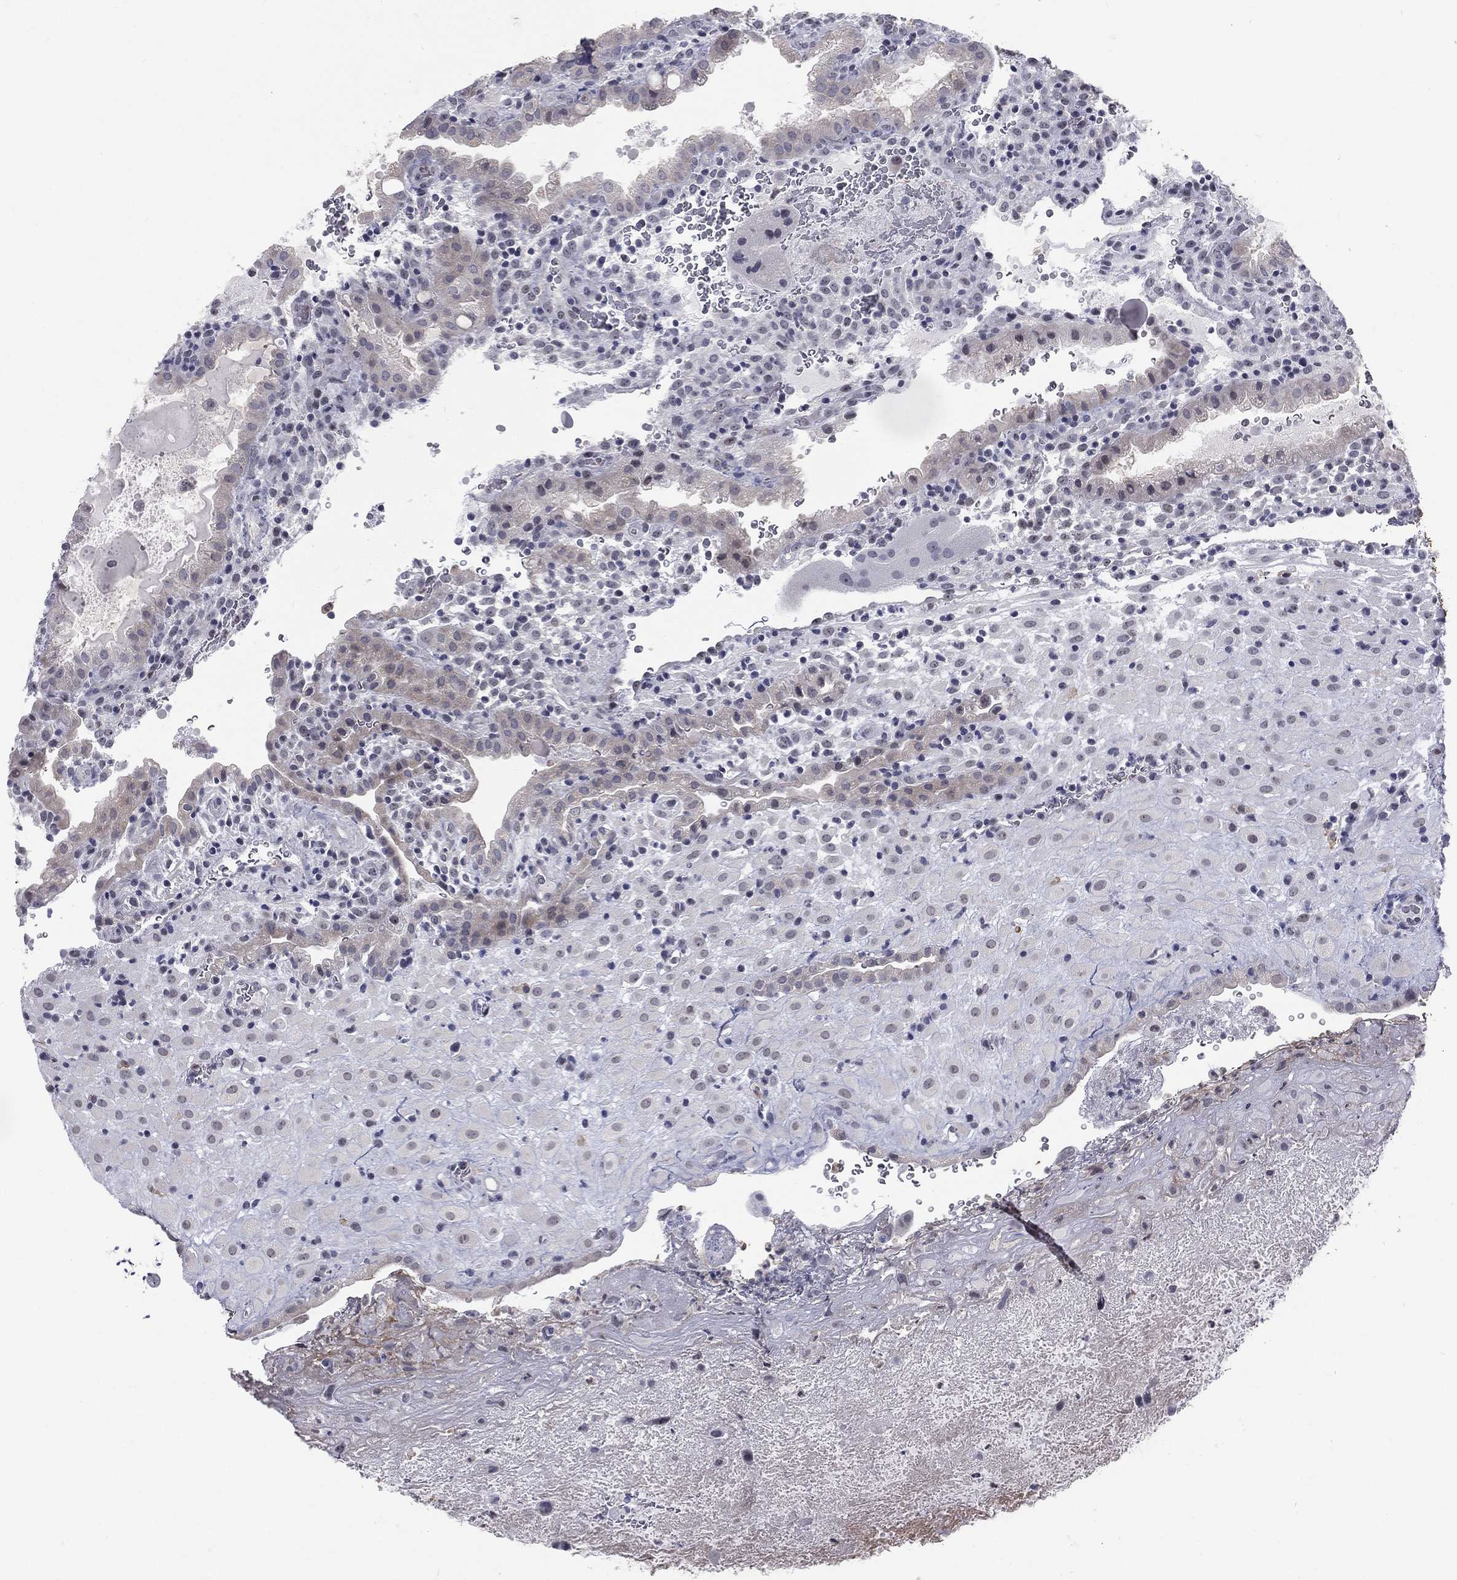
{"staining": {"intensity": "negative", "quantity": "none", "location": "none"}, "tissue": "placenta", "cell_type": "Decidual cells", "image_type": "normal", "snomed": [{"axis": "morphology", "description": "Normal tissue, NOS"}, {"axis": "topography", "description": "Placenta"}], "caption": "Histopathology image shows no significant protein expression in decidual cells of benign placenta.", "gene": "CD22", "patient": {"sex": "female", "age": 19}}